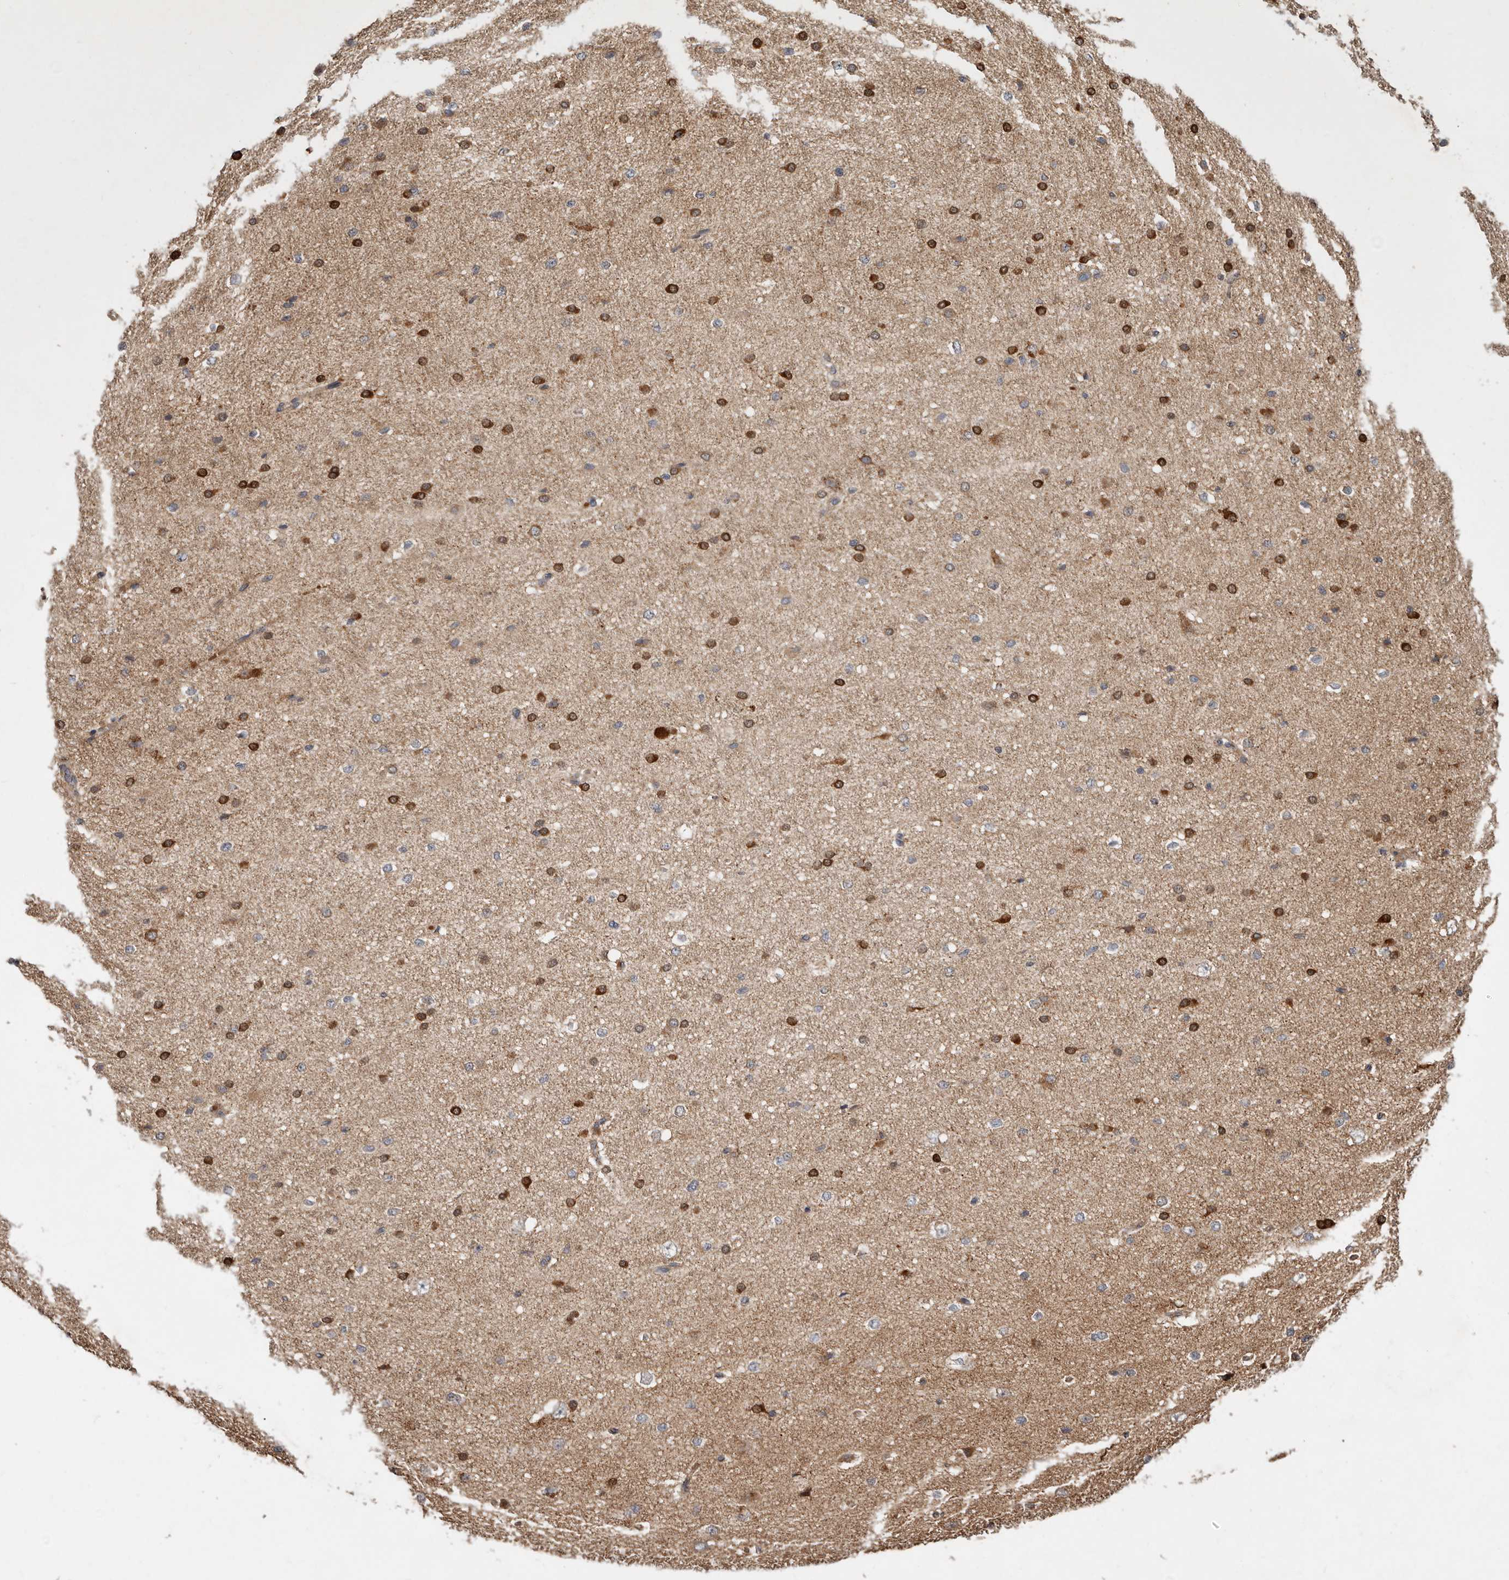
{"staining": {"intensity": "weak", "quantity": "25%-75%", "location": "cytoplasmic/membranous"}, "tissue": "cerebral cortex", "cell_type": "Endothelial cells", "image_type": "normal", "snomed": [{"axis": "morphology", "description": "Normal tissue, NOS"}, {"axis": "morphology", "description": "Developmental malformation"}, {"axis": "topography", "description": "Cerebral cortex"}], "caption": "Weak cytoplasmic/membranous protein positivity is seen in approximately 25%-75% of endothelial cells in cerebral cortex.", "gene": "GOT1L1", "patient": {"sex": "female", "age": 30}}